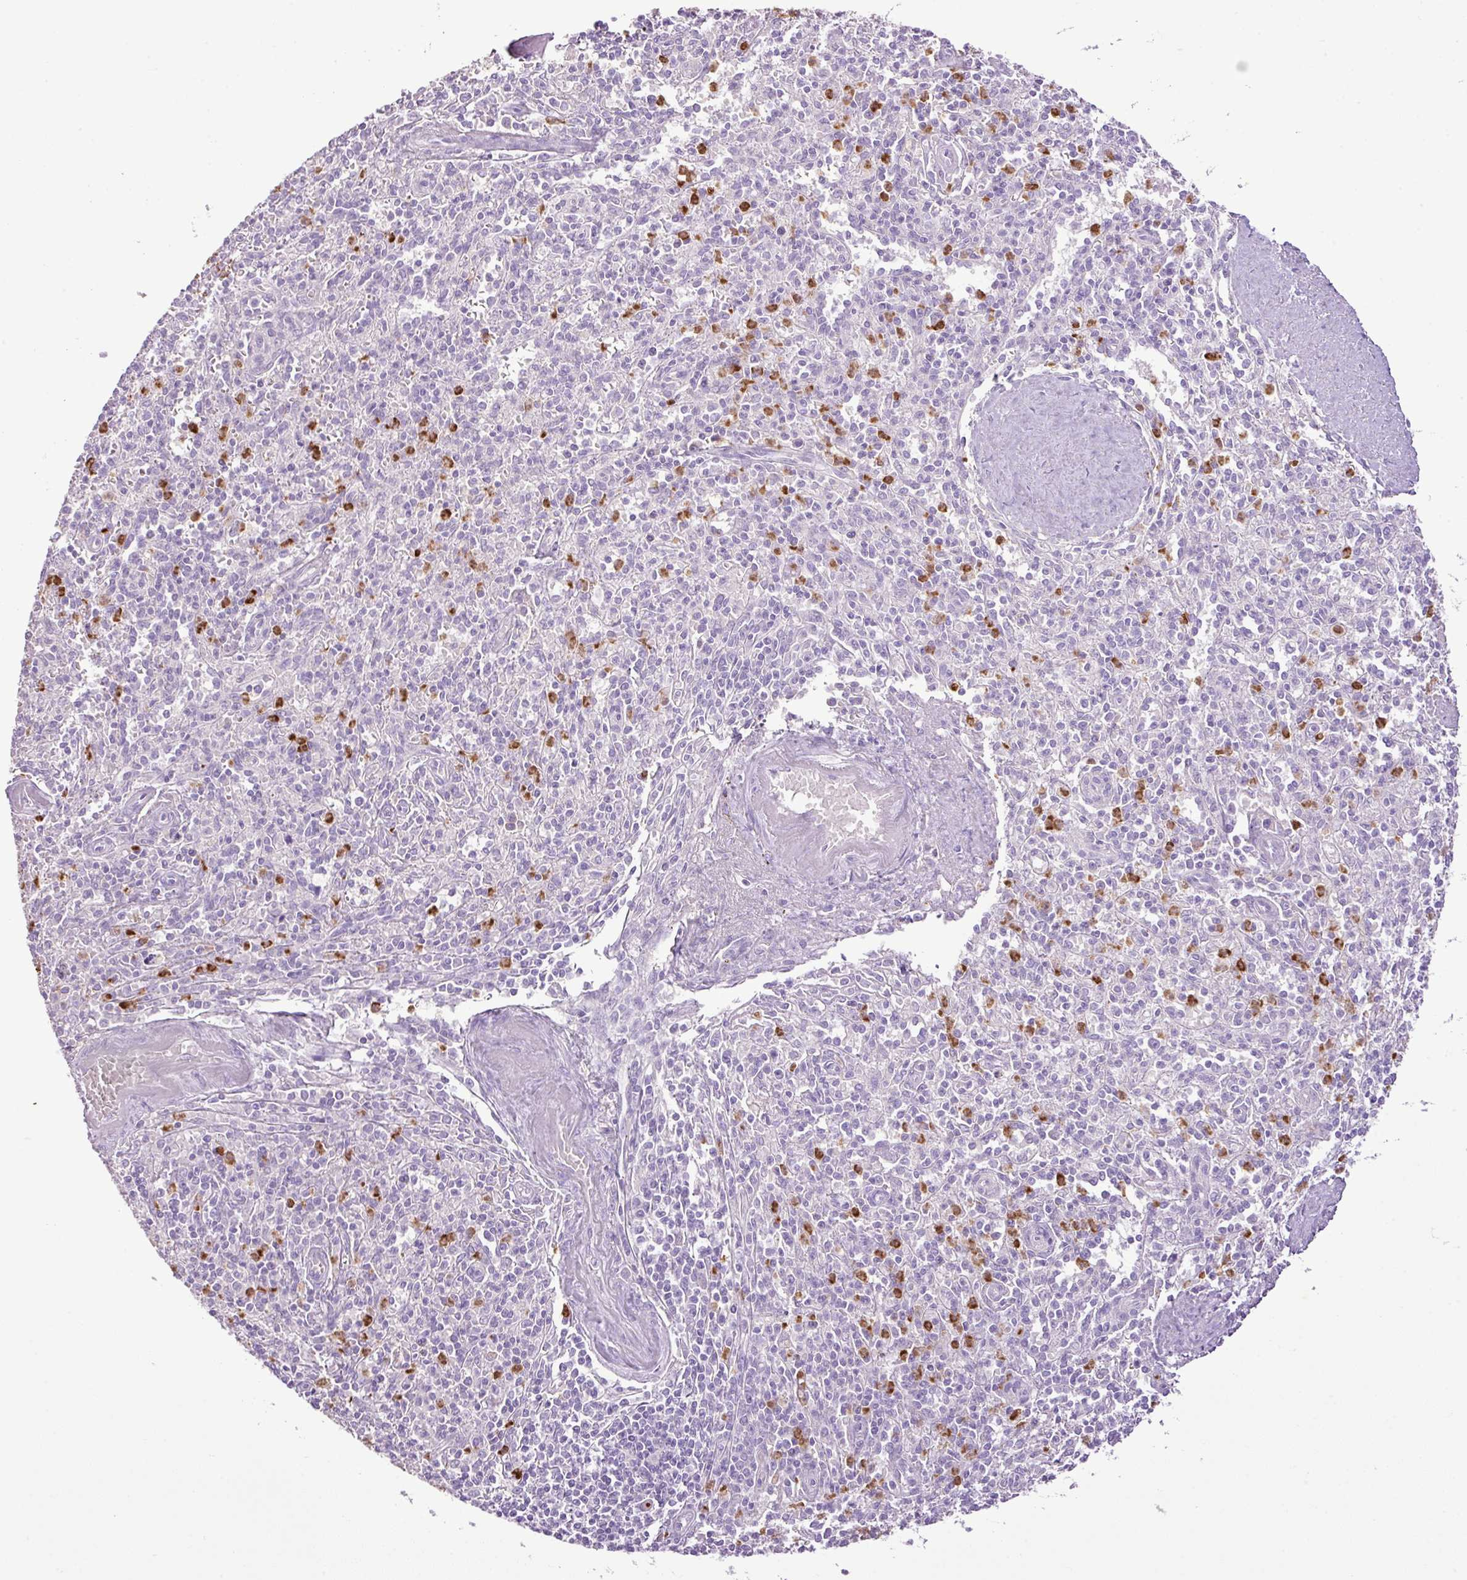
{"staining": {"intensity": "strong", "quantity": "<25%", "location": "cytoplasmic/membranous"}, "tissue": "spleen", "cell_type": "Cells in red pulp", "image_type": "normal", "snomed": [{"axis": "morphology", "description": "Normal tissue, NOS"}, {"axis": "topography", "description": "Spleen"}], "caption": "This photomicrograph reveals immunohistochemistry staining of unremarkable human spleen, with medium strong cytoplasmic/membranous expression in about <25% of cells in red pulp.", "gene": "HTR3E", "patient": {"sex": "female", "age": 70}}